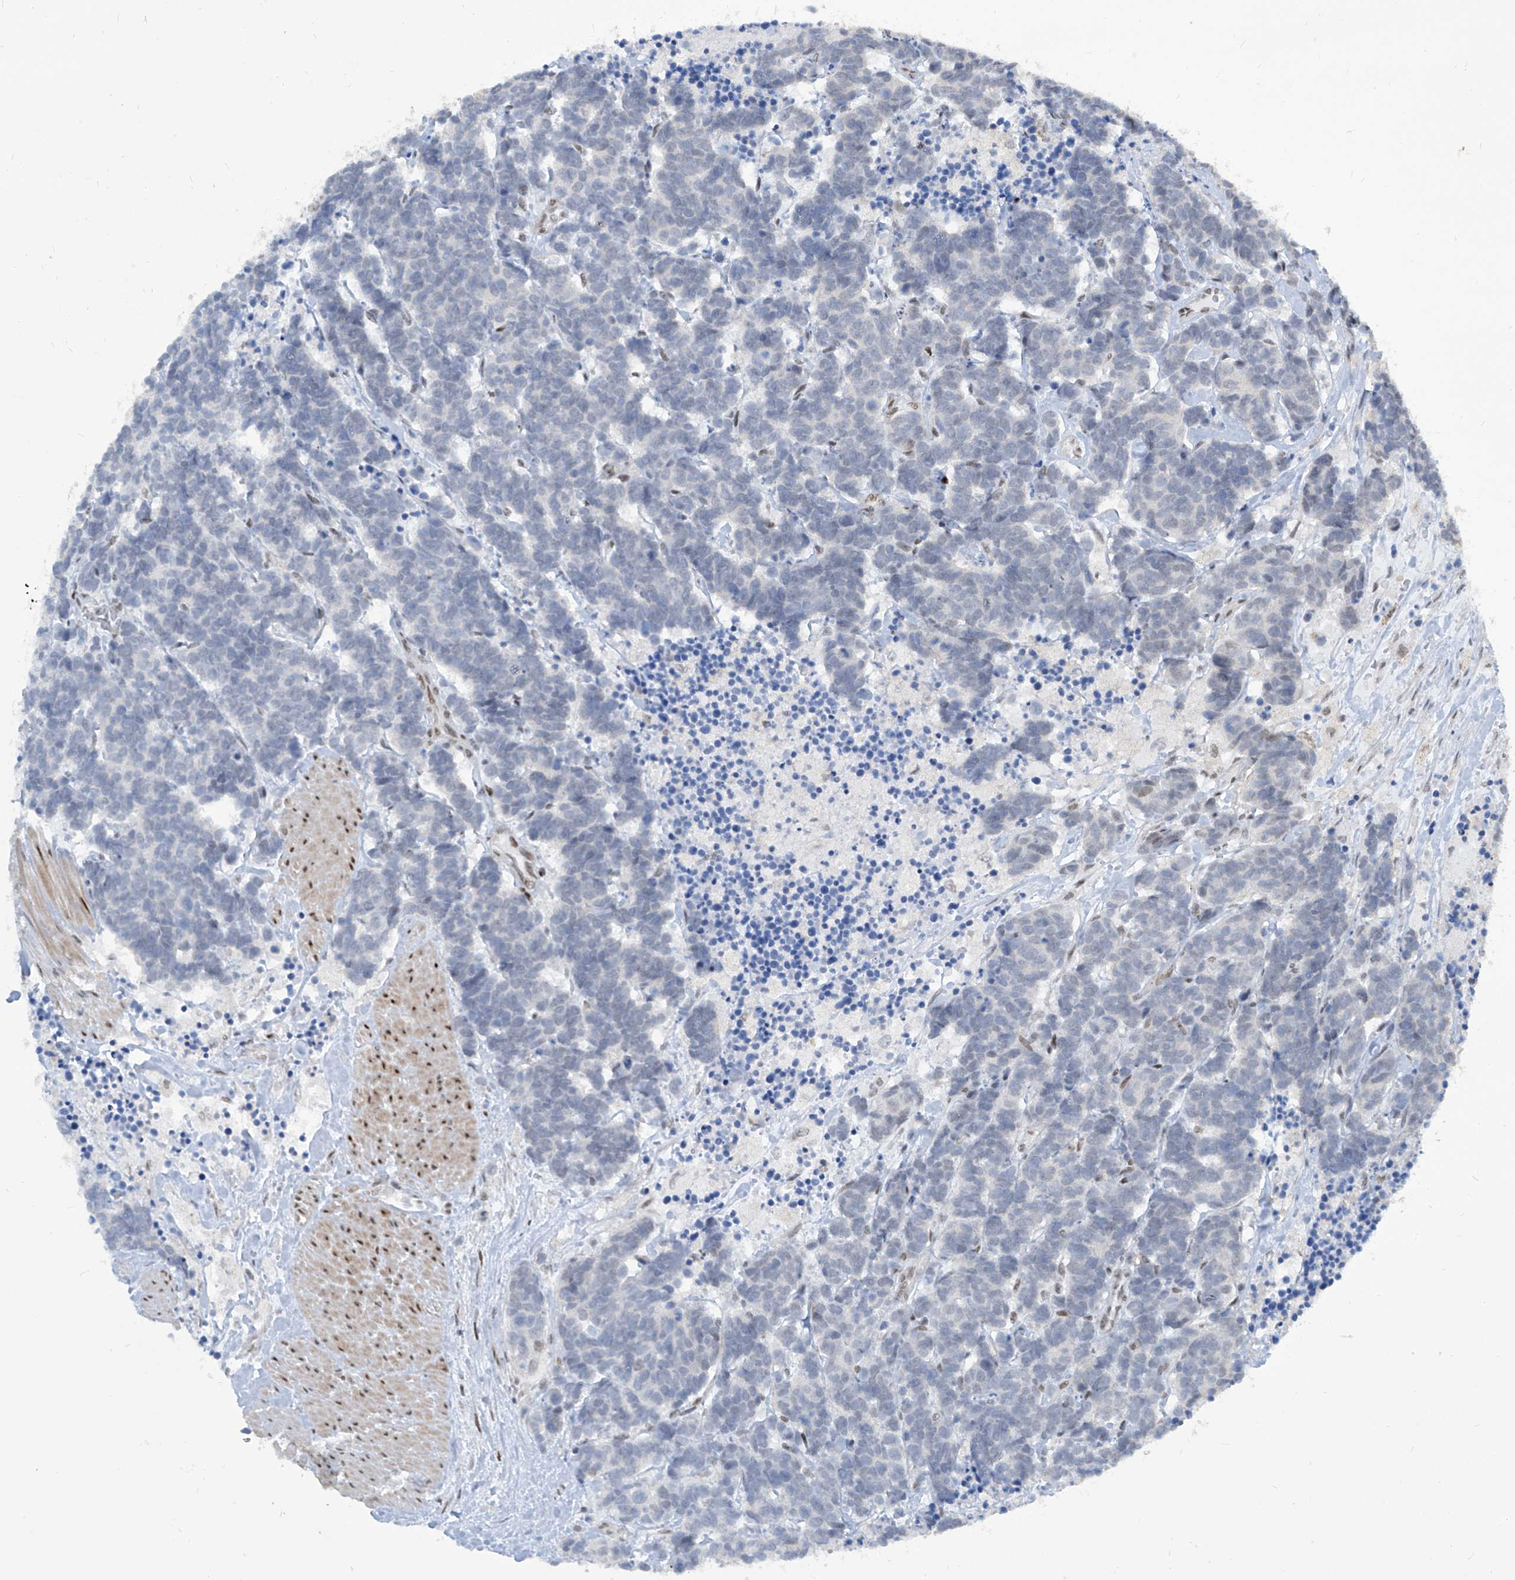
{"staining": {"intensity": "negative", "quantity": "none", "location": "none"}, "tissue": "carcinoid", "cell_type": "Tumor cells", "image_type": "cancer", "snomed": [{"axis": "morphology", "description": "Carcinoma, NOS"}, {"axis": "morphology", "description": "Carcinoid, malignant, NOS"}, {"axis": "topography", "description": "Urinary bladder"}], "caption": "Immunohistochemistry photomicrograph of human carcinoid stained for a protein (brown), which demonstrates no staining in tumor cells.", "gene": "IRF2", "patient": {"sex": "male", "age": 57}}